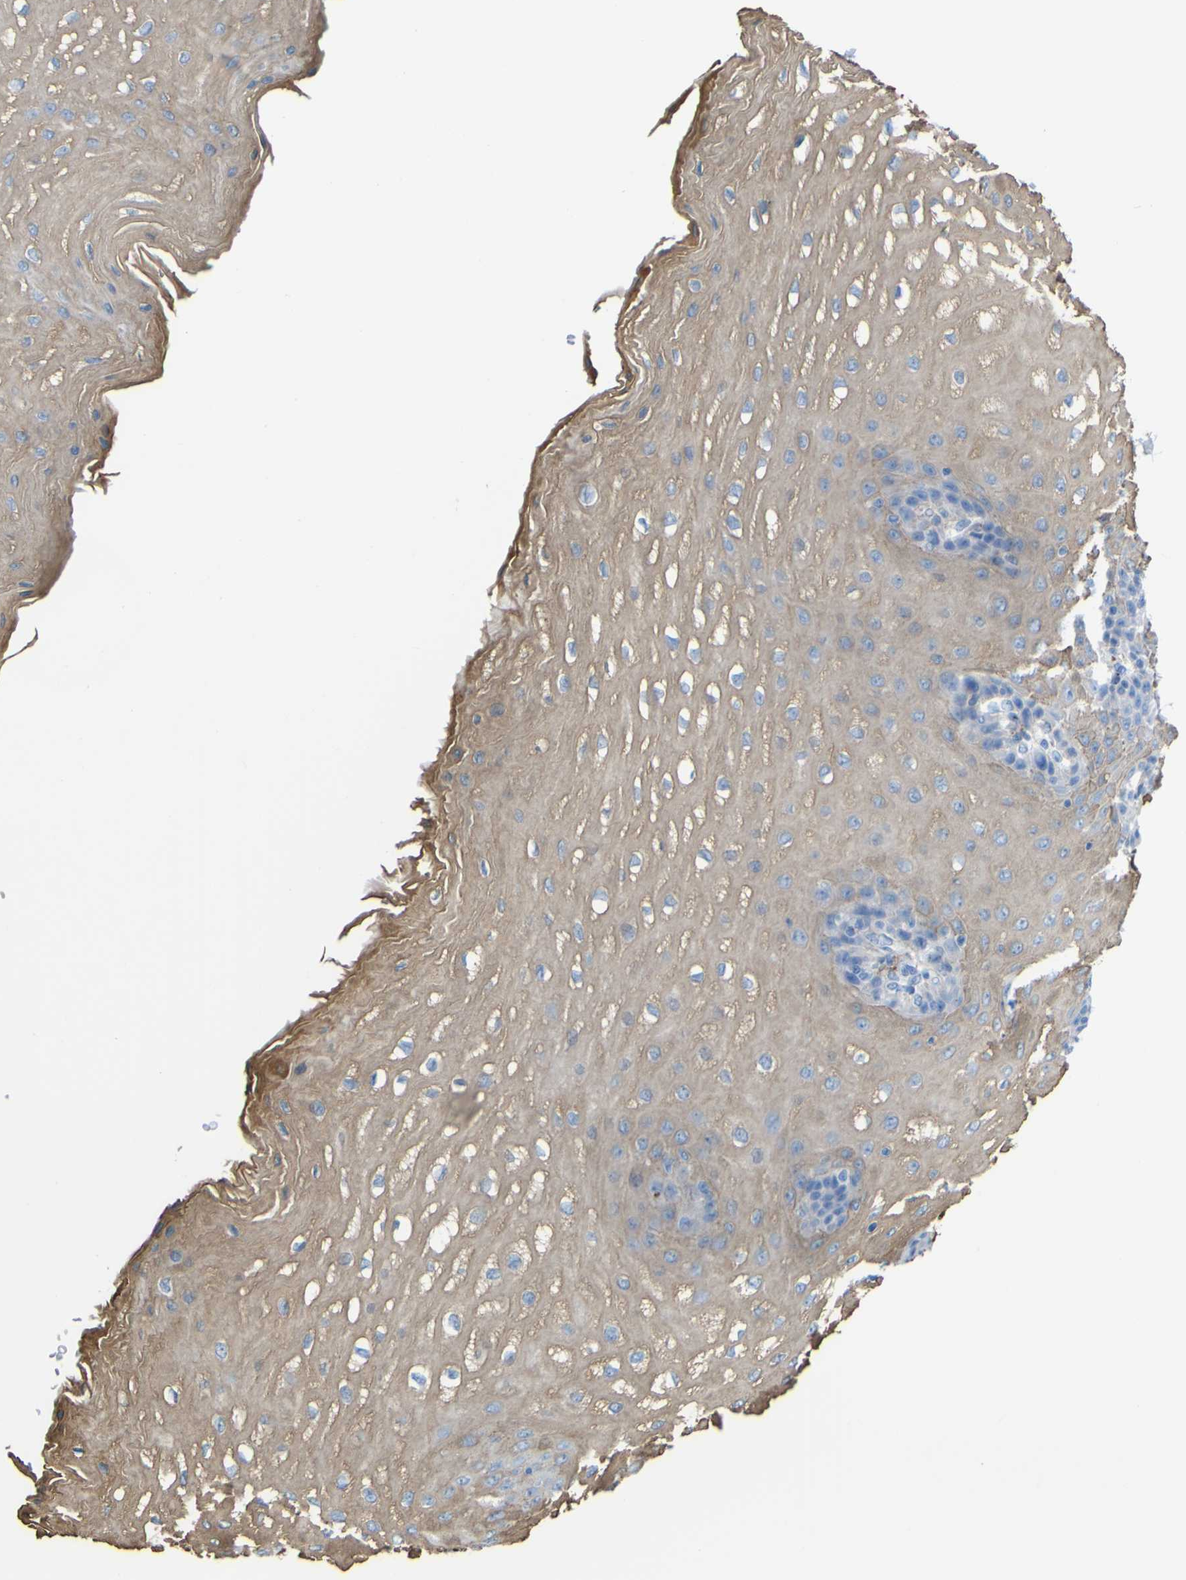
{"staining": {"intensity": "moderate", "quantity": "<25%", "location": "cytoplasmic/membranous"}, "tissue": "esophagus", "cell_type": "Squamous epithelial cells", "image_type": "normal", "snomed": [{"axis": "morphology", "description": "Normal tissue, NOS"}, {"axis": "topography", "description": "Esophagus"}], "caption": "A low amount of moderate cytoplasmic/membranous positivity is seen in approximately <25% of squamous epithelial cells in unremarkable esophagus. (Stains: DAB (3,3'-diaminobenzidine) in brown, nuclei in blue, Microscopy: brightfield microscopy at high magnification).", "gene": "PLD3", "patient": {"sex": "male", "age": 54}}